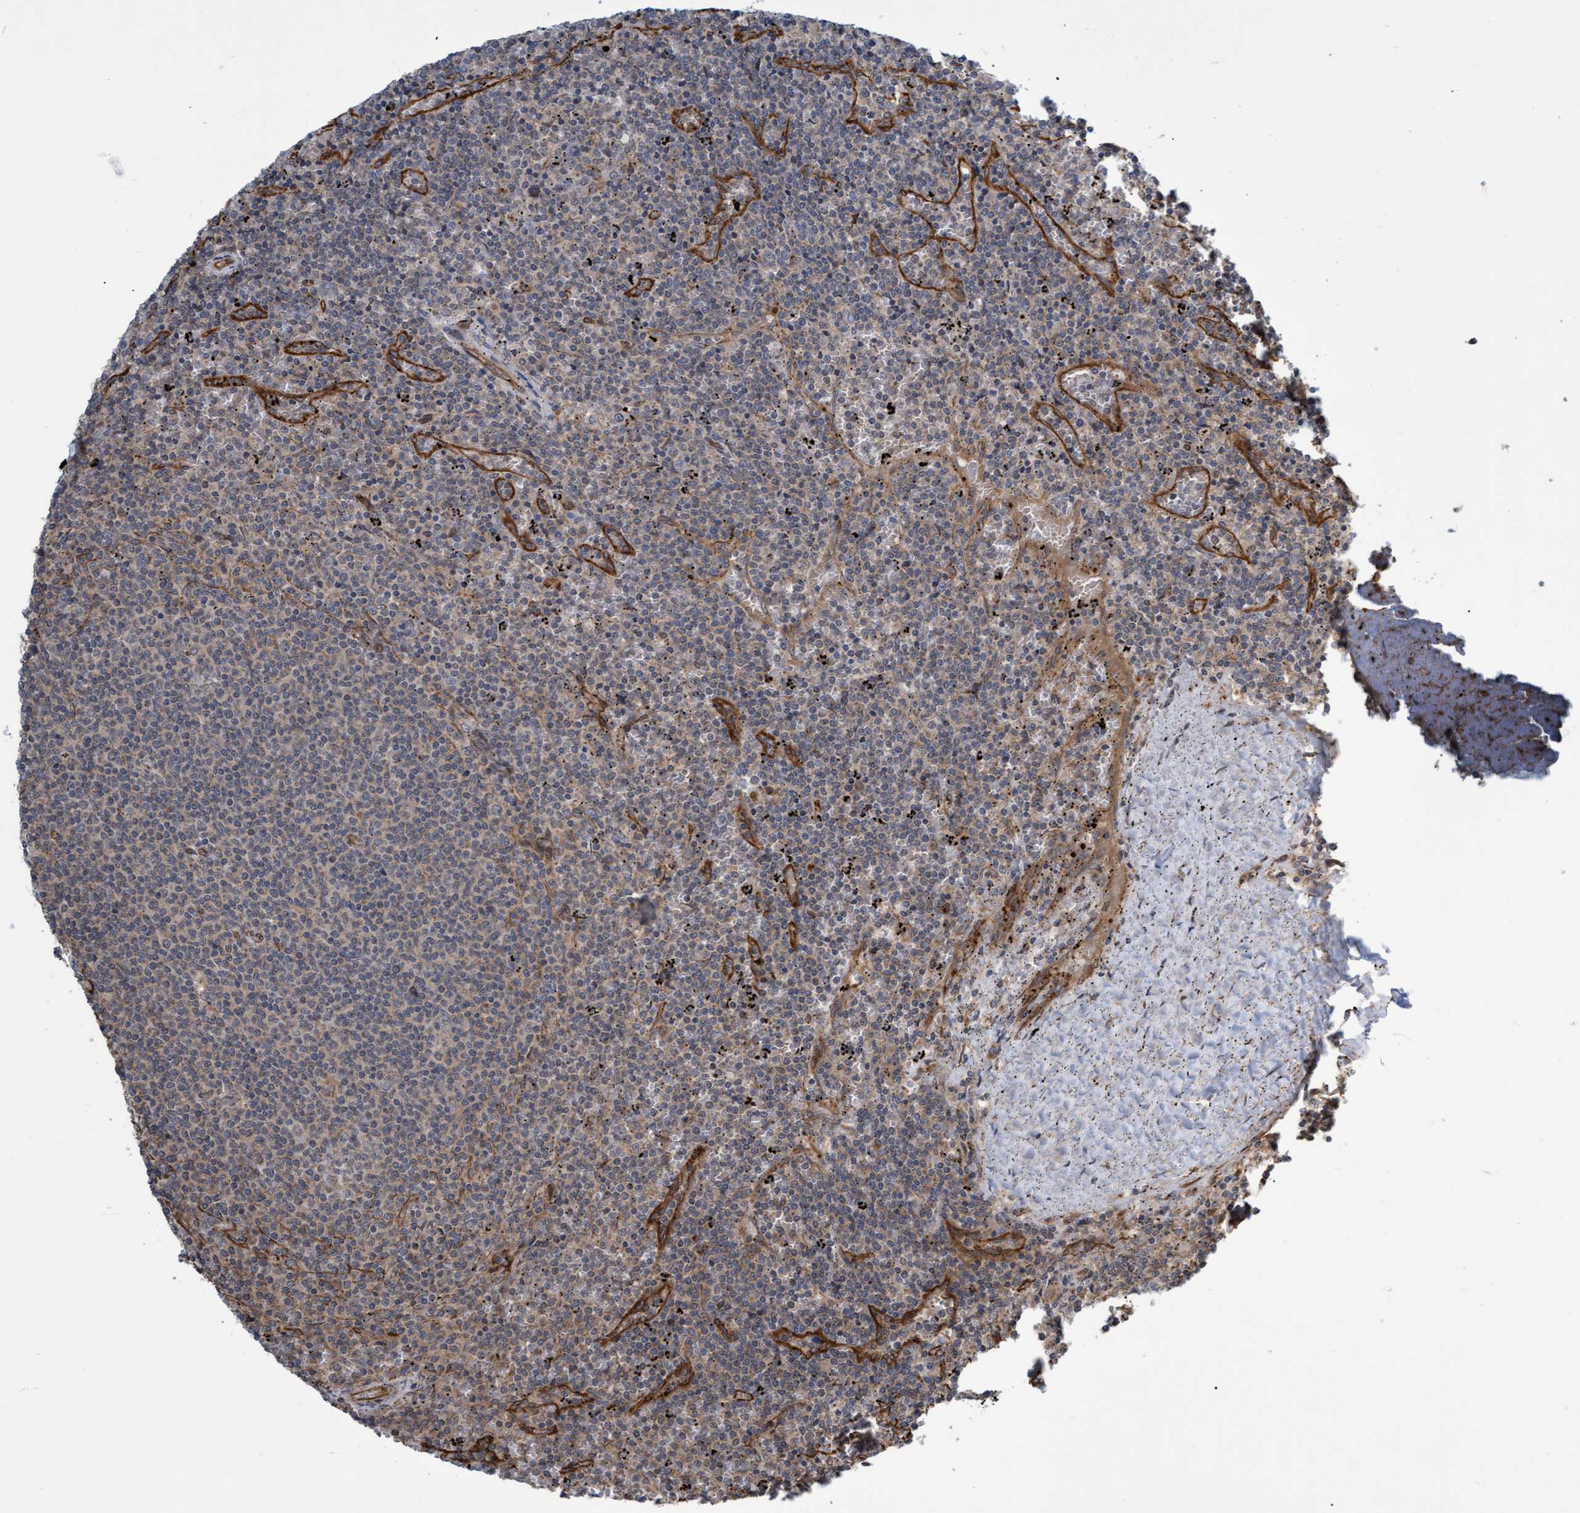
{"staining": {"intensity": "weak", "quantity": "<25%", "location": "cytoplasmic/membranous"}, "tissue": "lymphoma", "cell_type": "Tumor cells", "image_type": "cancer", "snomed": [{"axis": "morphology", "description": "Malignant lymphoma, non-Hodgkin's type, Low grade"}, {"axis": "topography", "description": "Spleen"}], "caption": "Image shows no significant protein positivity in tumor cells of malignant lymphoma, non-Hodgkin's type (low-grade).", "gene": "TNFRSF10B", "patient": {"sex": "female", "age": 50}}